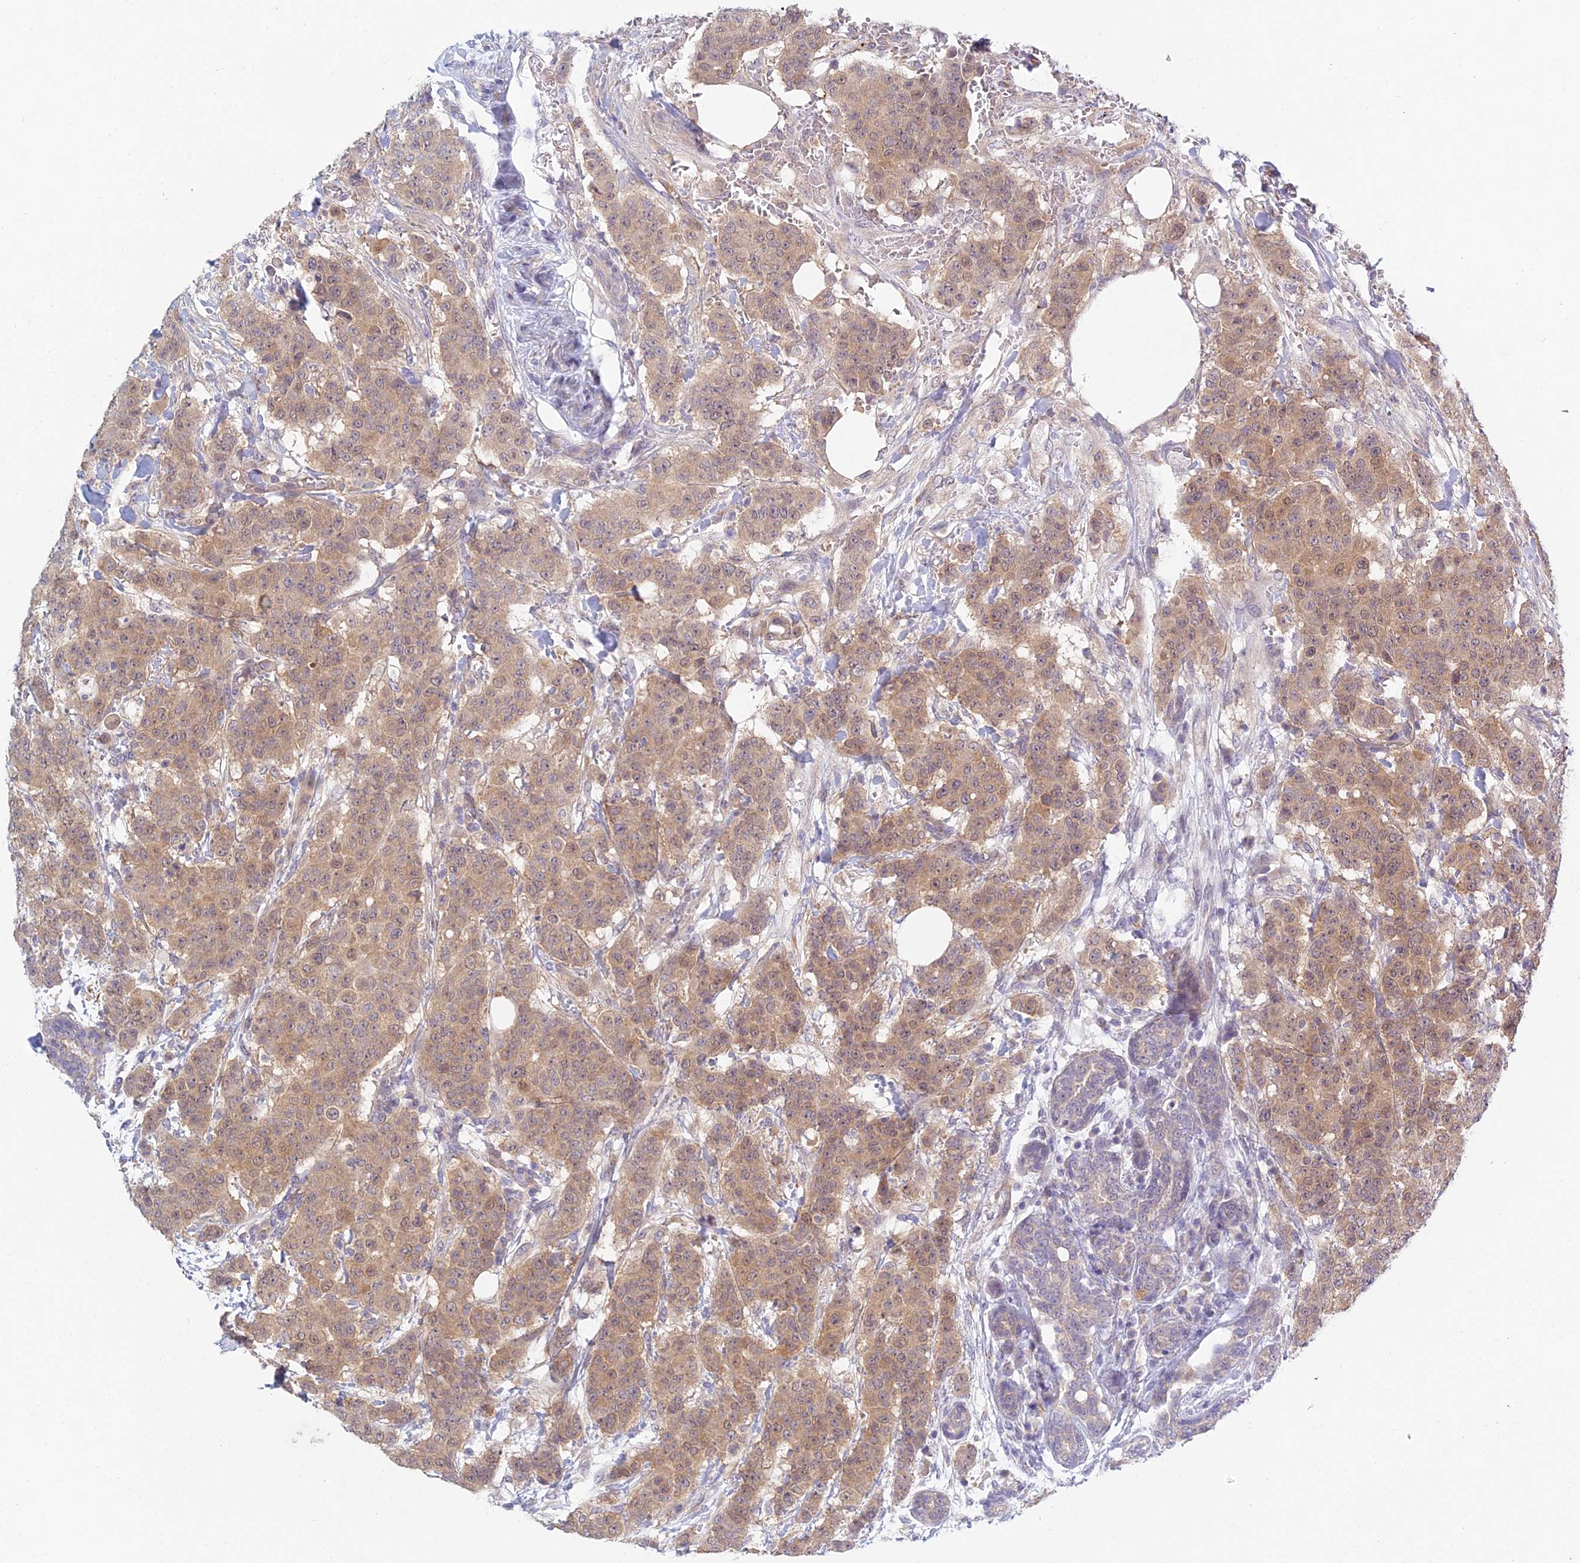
{"staining": {"intensity": "weak", "quantity": ">75%", "location": "cytoplasmic/membranous,nuclear"}, "tissue": "breast cancer", "cell_type": "Tumor cells", "image_type": "cancer", "snomed": [{"axis": "morphology", "description": "Duct carcinoma"}, {"axis": "topography", "description": "Breast"}], "caption": "Breast cancer was stained to show a protein in brown. There is low levels of weak cytoplasmic/membranous and nuclear positivity in approximately >75% of tumor cells. (DAB (3,3'-diaminobenzidine) IHC with brightfield microscopy, high magnification).", "gene": "METTL26", "patient": {"sex": "female", "age": 40}}